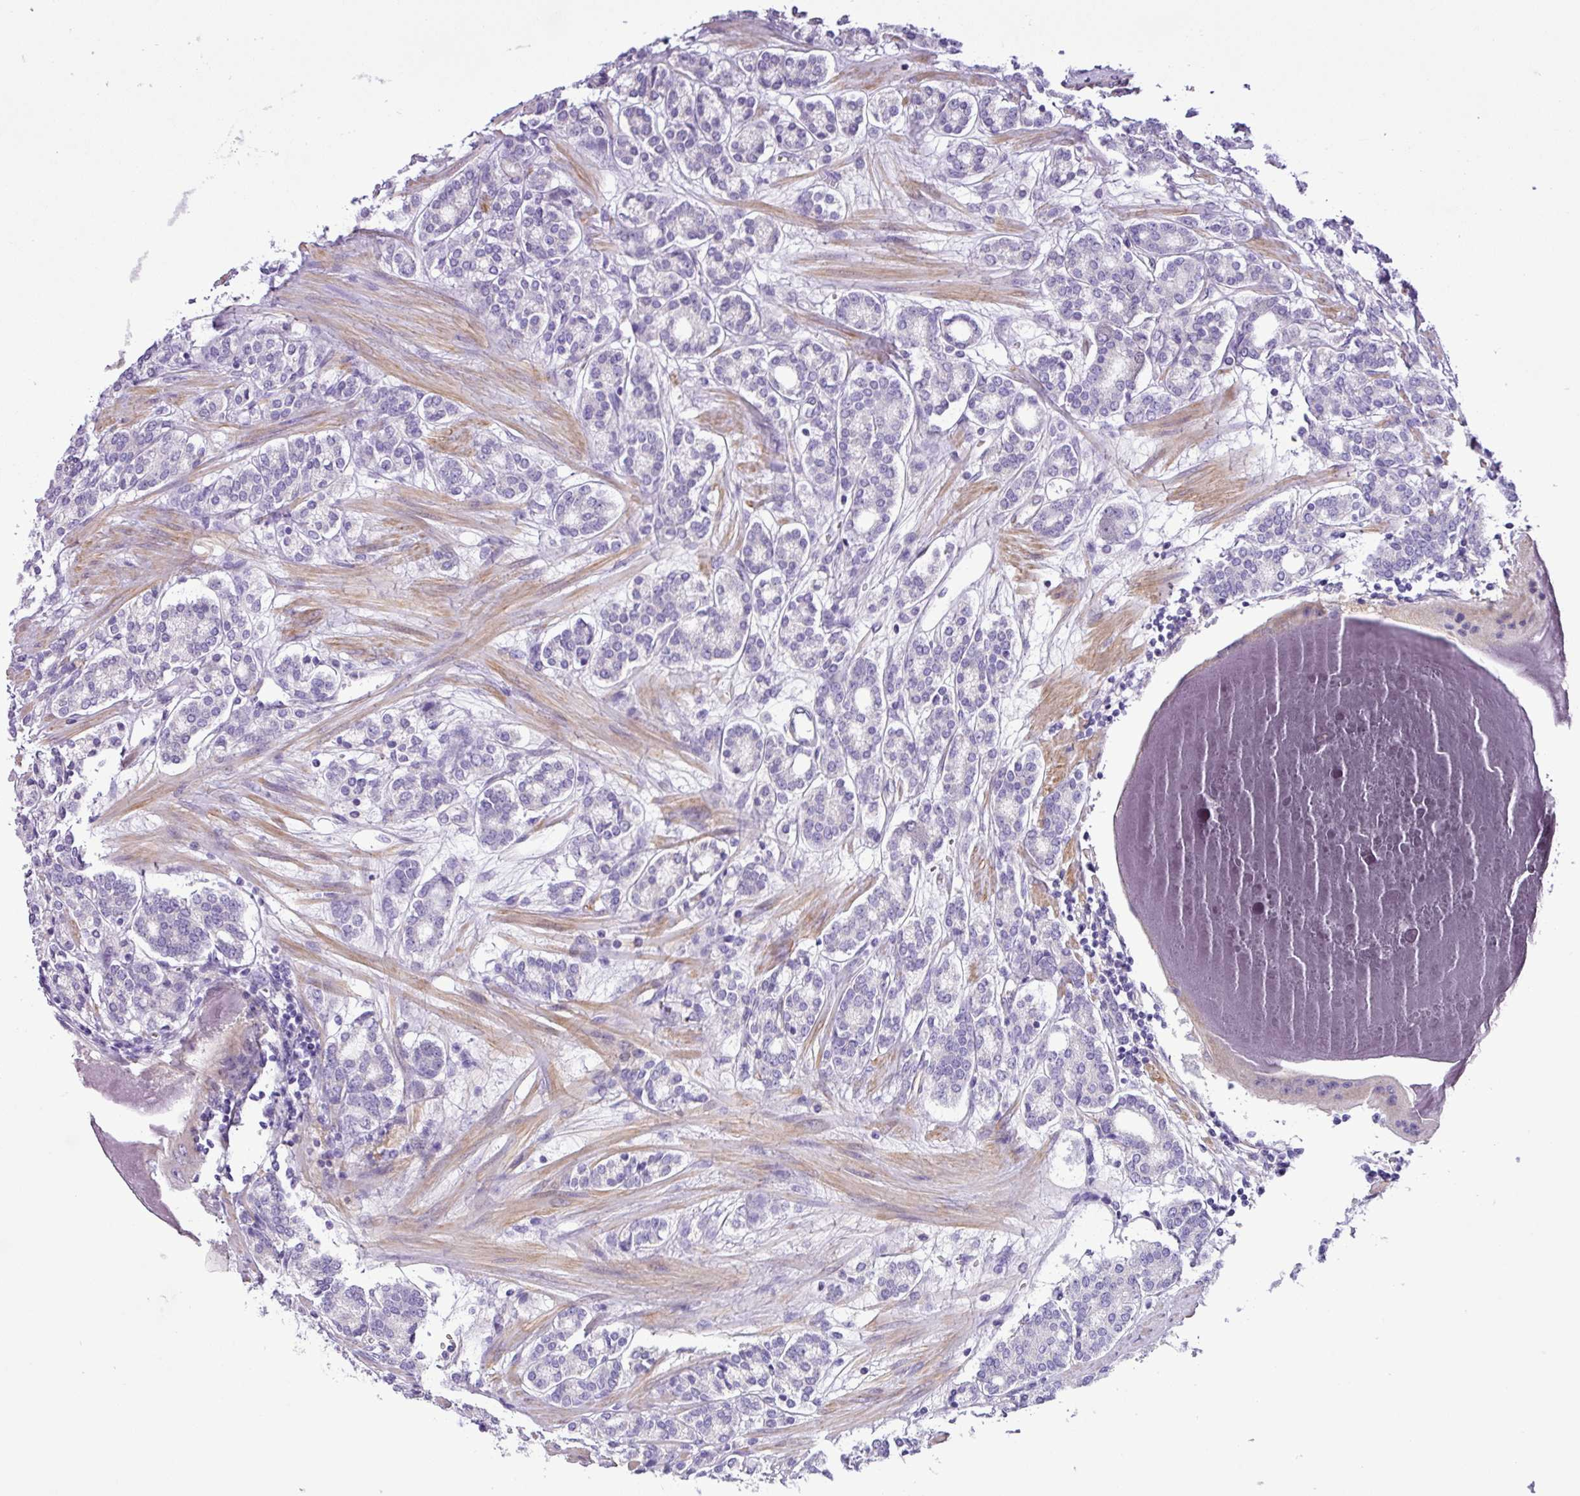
{"staining": {"intensity": "negative", "quantity": "none", "location": "none"}, "tissue": "prostate cancer", "cell_type": "Tumor cells", "image_type": "cancer", "snomed": [{"axis": "morphology", "description": "Adenocarcinoma, High grade"}, {"axis": "topography", "description": "Prostate"}], "caption": "Immunohistochemical staining of human prostate cancer (high-grade adenocarcinoma) exhibits no significant staining in tumor cells. (Brightfield microscopy of DAB (3,3'-diaminobenzidine) immunohistochemistry at high magnification).", "gene": "C11orf91", "patient": {"sex": "male", "age": 62}}